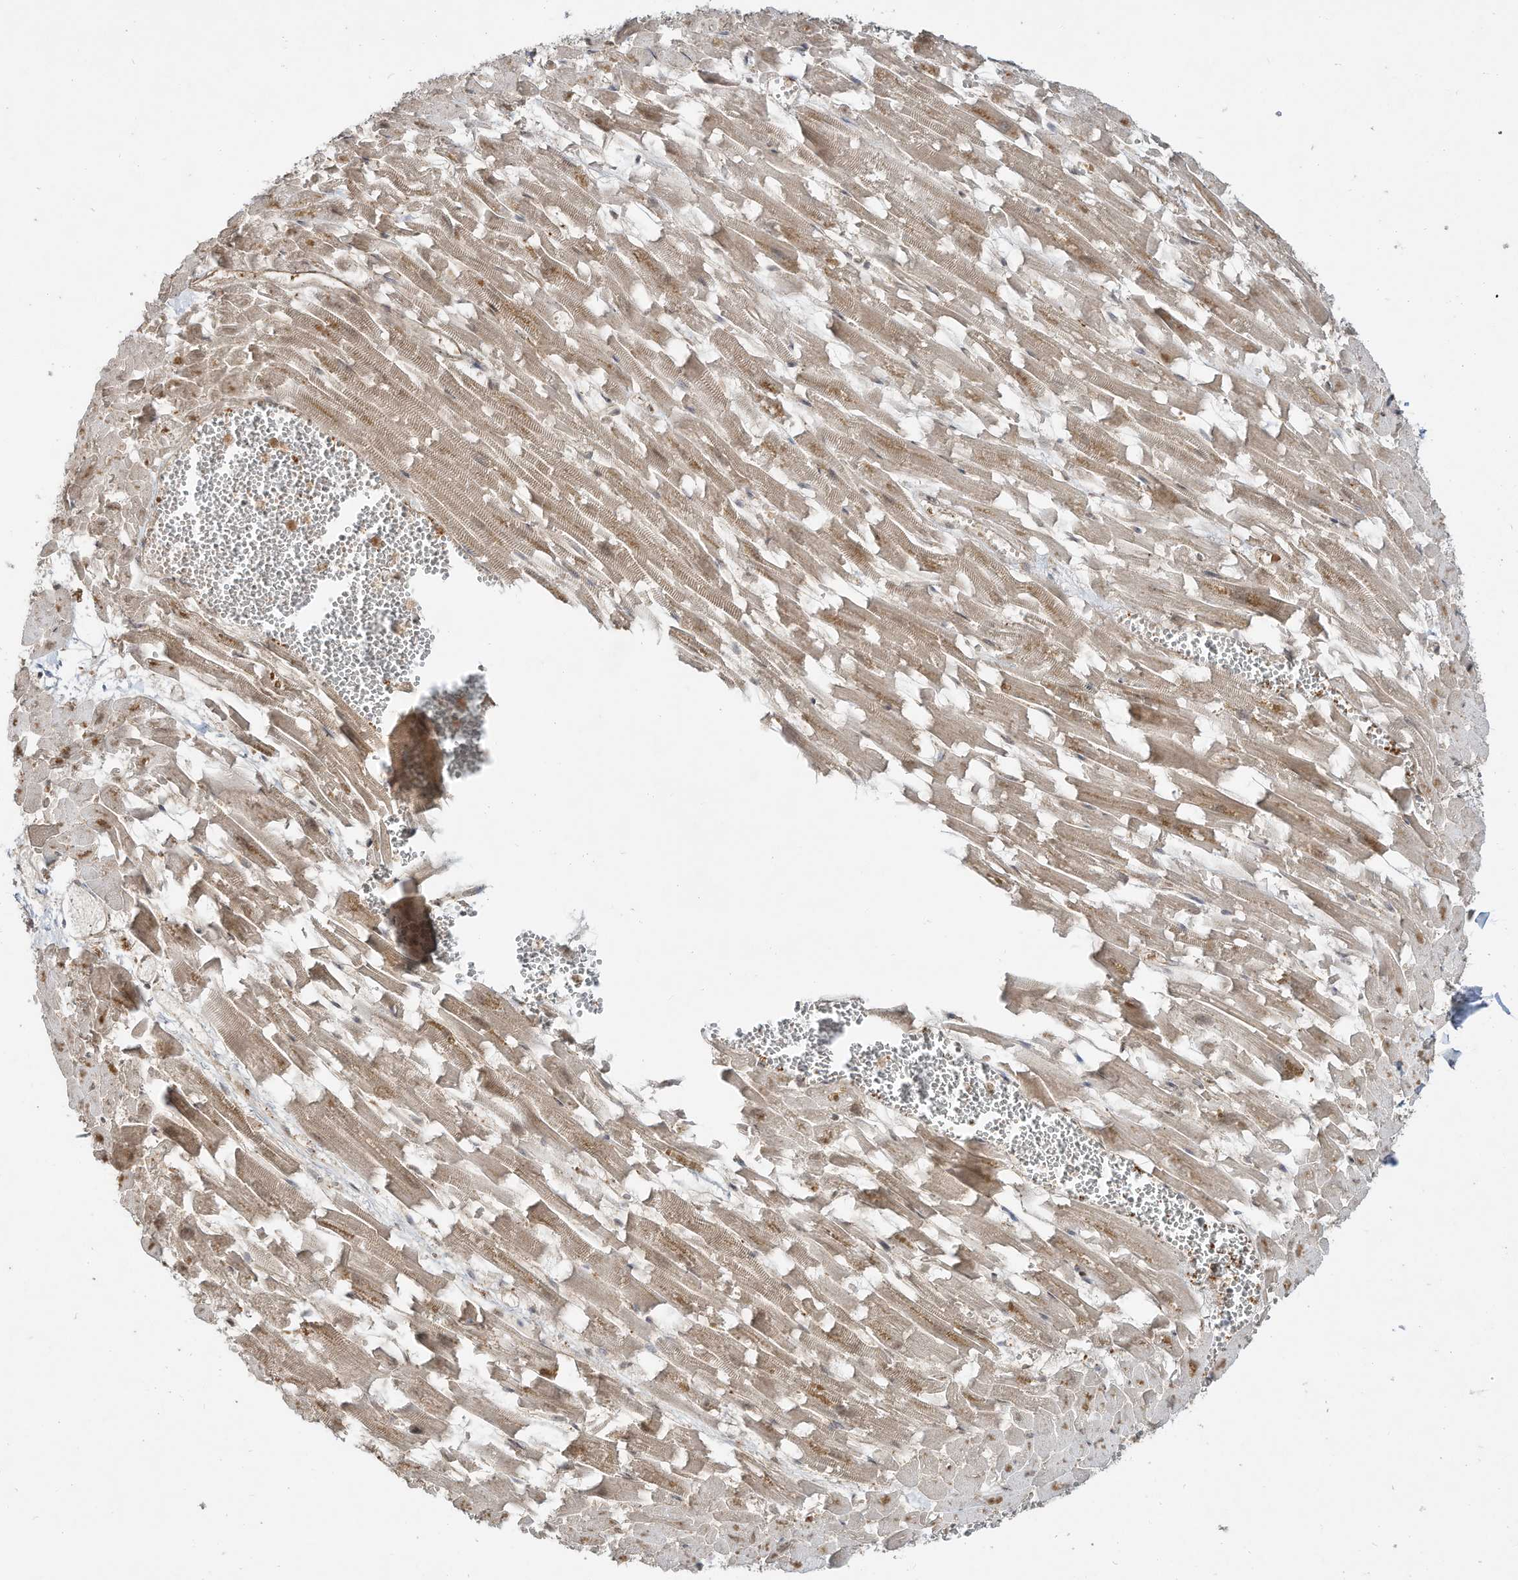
{"staining": {"intensity": "moderate", "quantity": ">75%", "location": "cytoplasmic/membranous,nuclear"}, "tissue": "heart muscle", "cell_type": "Cardiomyocytes", "image_type": "normal", "snomed": [{"axis": "morphology", "description": "Normal tissue, NOS"}, {"axis": "topography", "description": "Heart"}], "caption": "Moderate cytoplasmic/membranous,nuclear protein staining is present in about >75% of cardiomyocytes in heart muscle.", "gene": "CUX1", "patient": {"sex": "female", "age": 64}}